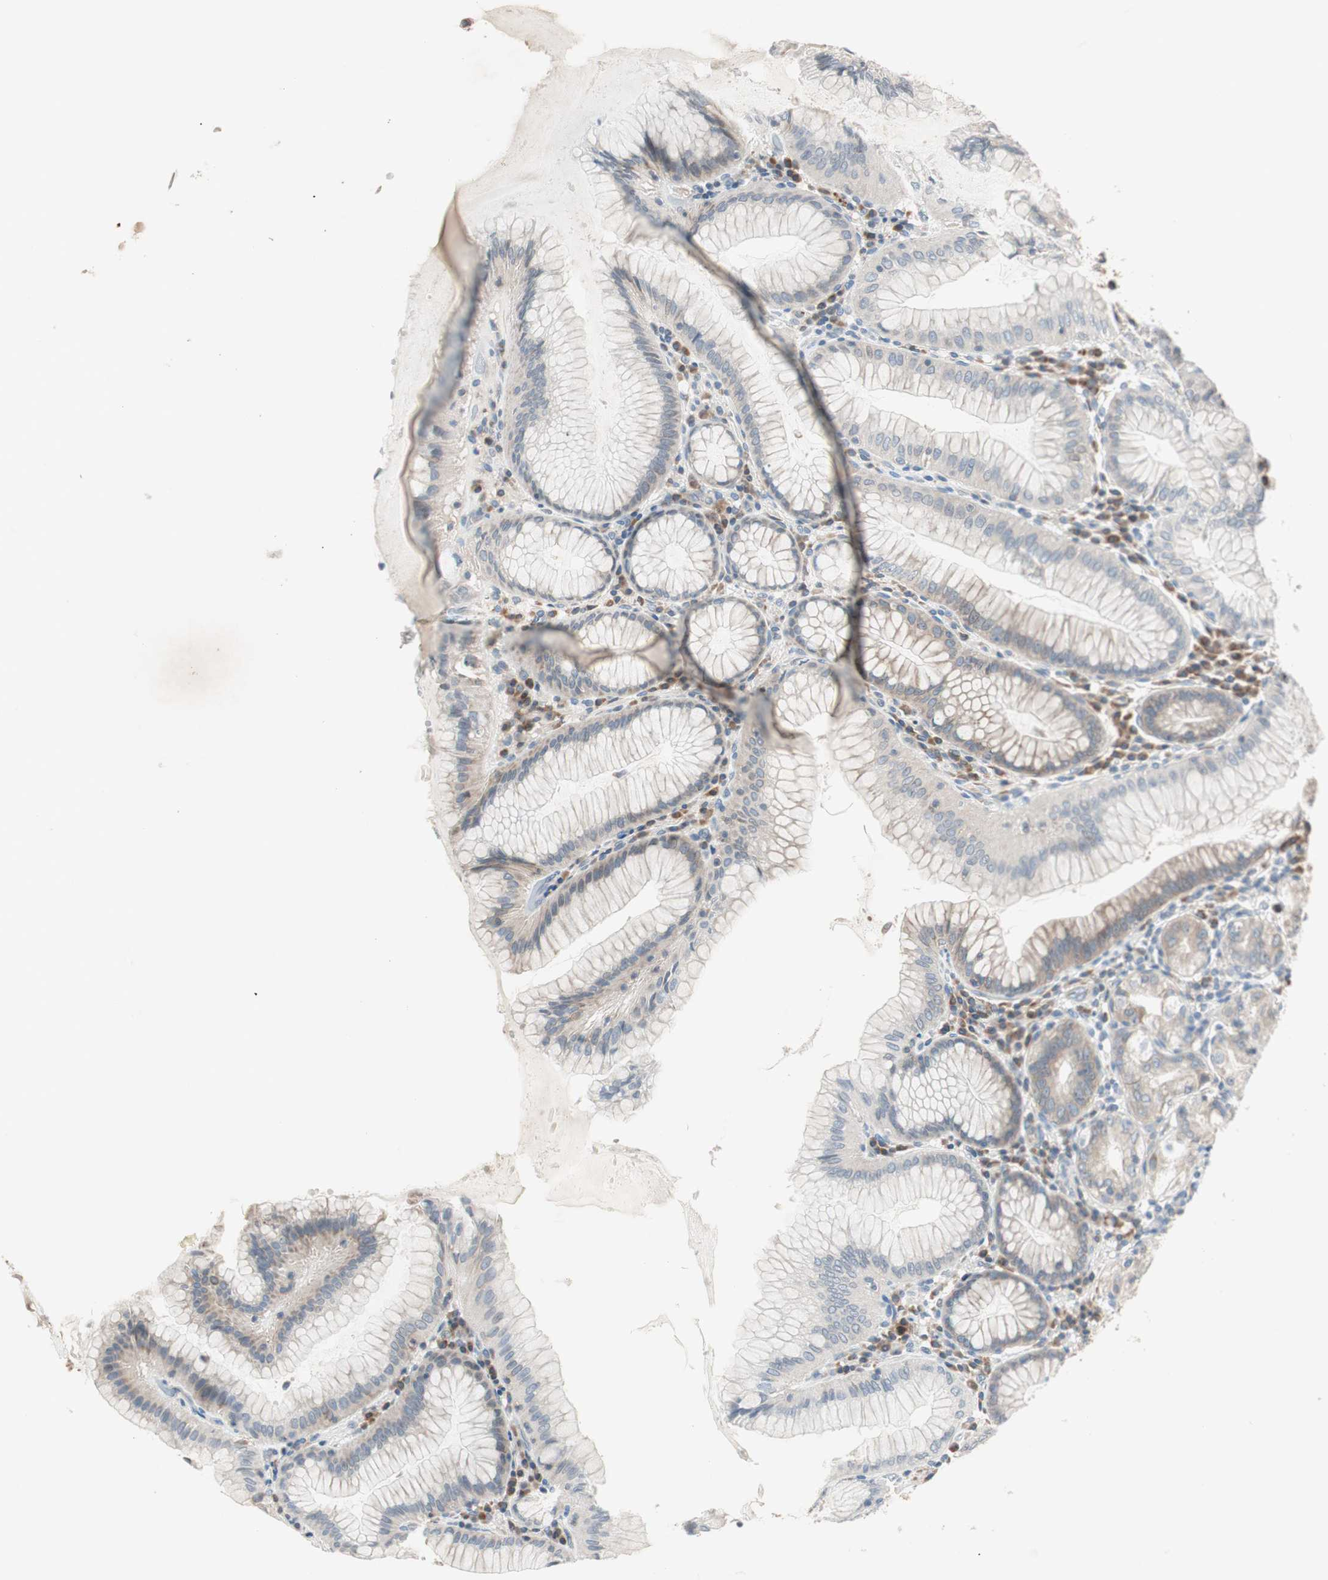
{"staining": {"intensity": "strong", "quantity": "25%-75%", "location": "cytoplasmic/membranous"}, "tissue": "stomach", "cell_type": "Glandular cells", "image_type": "normal", "snomed": [{"axis": "morphology", "description": "Normal tissue, NOS"}, {"axis": "topography", "description": "Stomach, lower"}], "caption": "Unremarkable stomach was stained to show a protein in brown. There is high levels of strong cytoplasmic/membranous staining in approximately 25%-75% of glandular cells. The staining was performed using DAB (3,3'-diaminobenzidine) to visualize the protein expression in brown, while the nuclei were stained in blue with hematoxylin (Magnification: 20x).", "gene": "RPL23", "patient": {"sex": "female", "age": 76}}